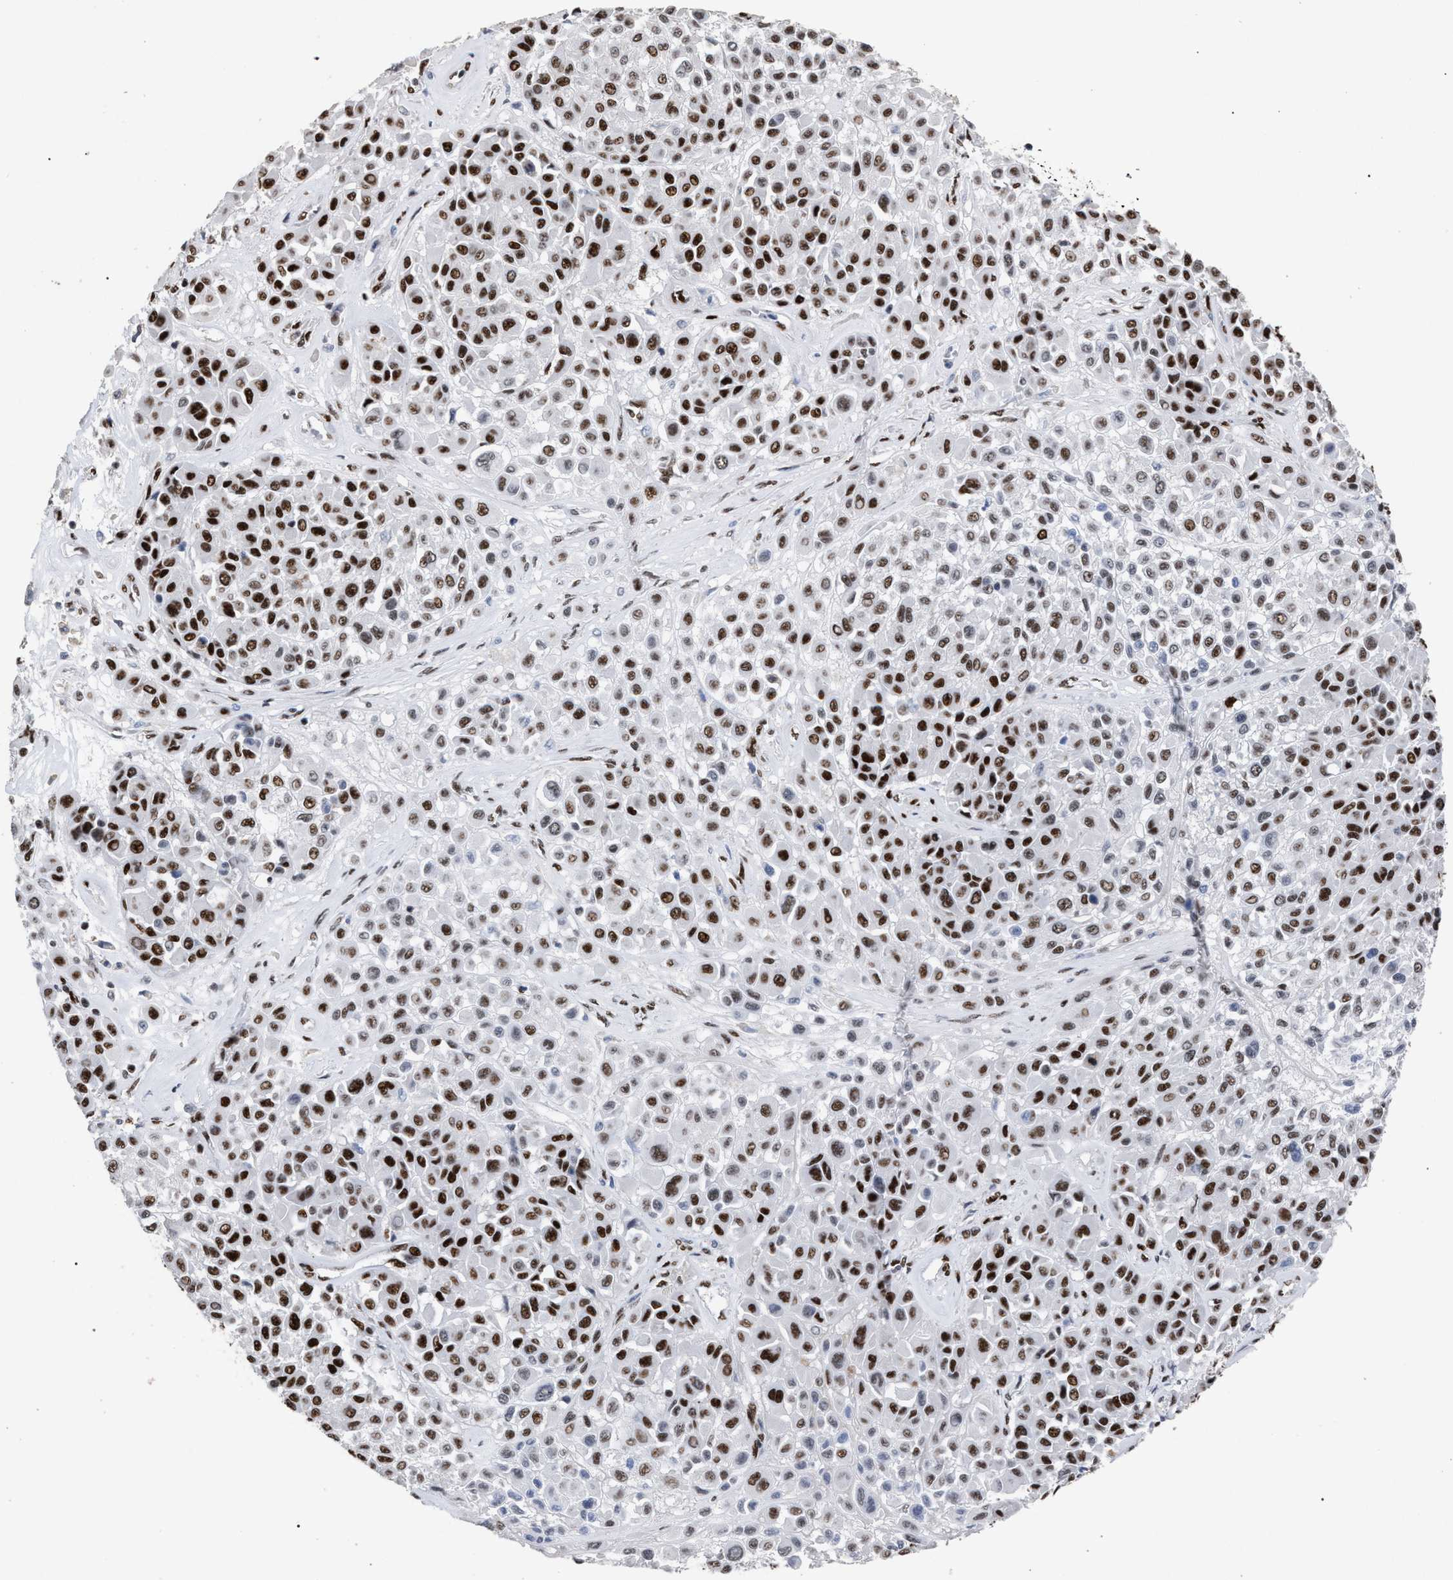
{"staining": {"intensity": "strong", "quantity": ">75%", "location": "nuclear"}, "tissue": "melanoma", "cell_type": "Tumor cells", "image_type": "cancer", "snomed": [{"axis": "morphology", "description": "Malignant melanoma, Metastatic site"}, {"axis": "topography", "description": "Soft tissue"}], "caption": "Malignant melanoma (metastatic site) was stained to show a protein in brown. There is high levels of strong nuclear staining in about >75% of tumor cells. The staining was performed using DAB (3,3'-diaminobenzidine) to visualize the protein expression in brown, while the nuclei were stained in blue with hematoxylin (Magnification: 20x).", "gene": "TP53BP1", "patient": {"sex": "male", "age": 41}}